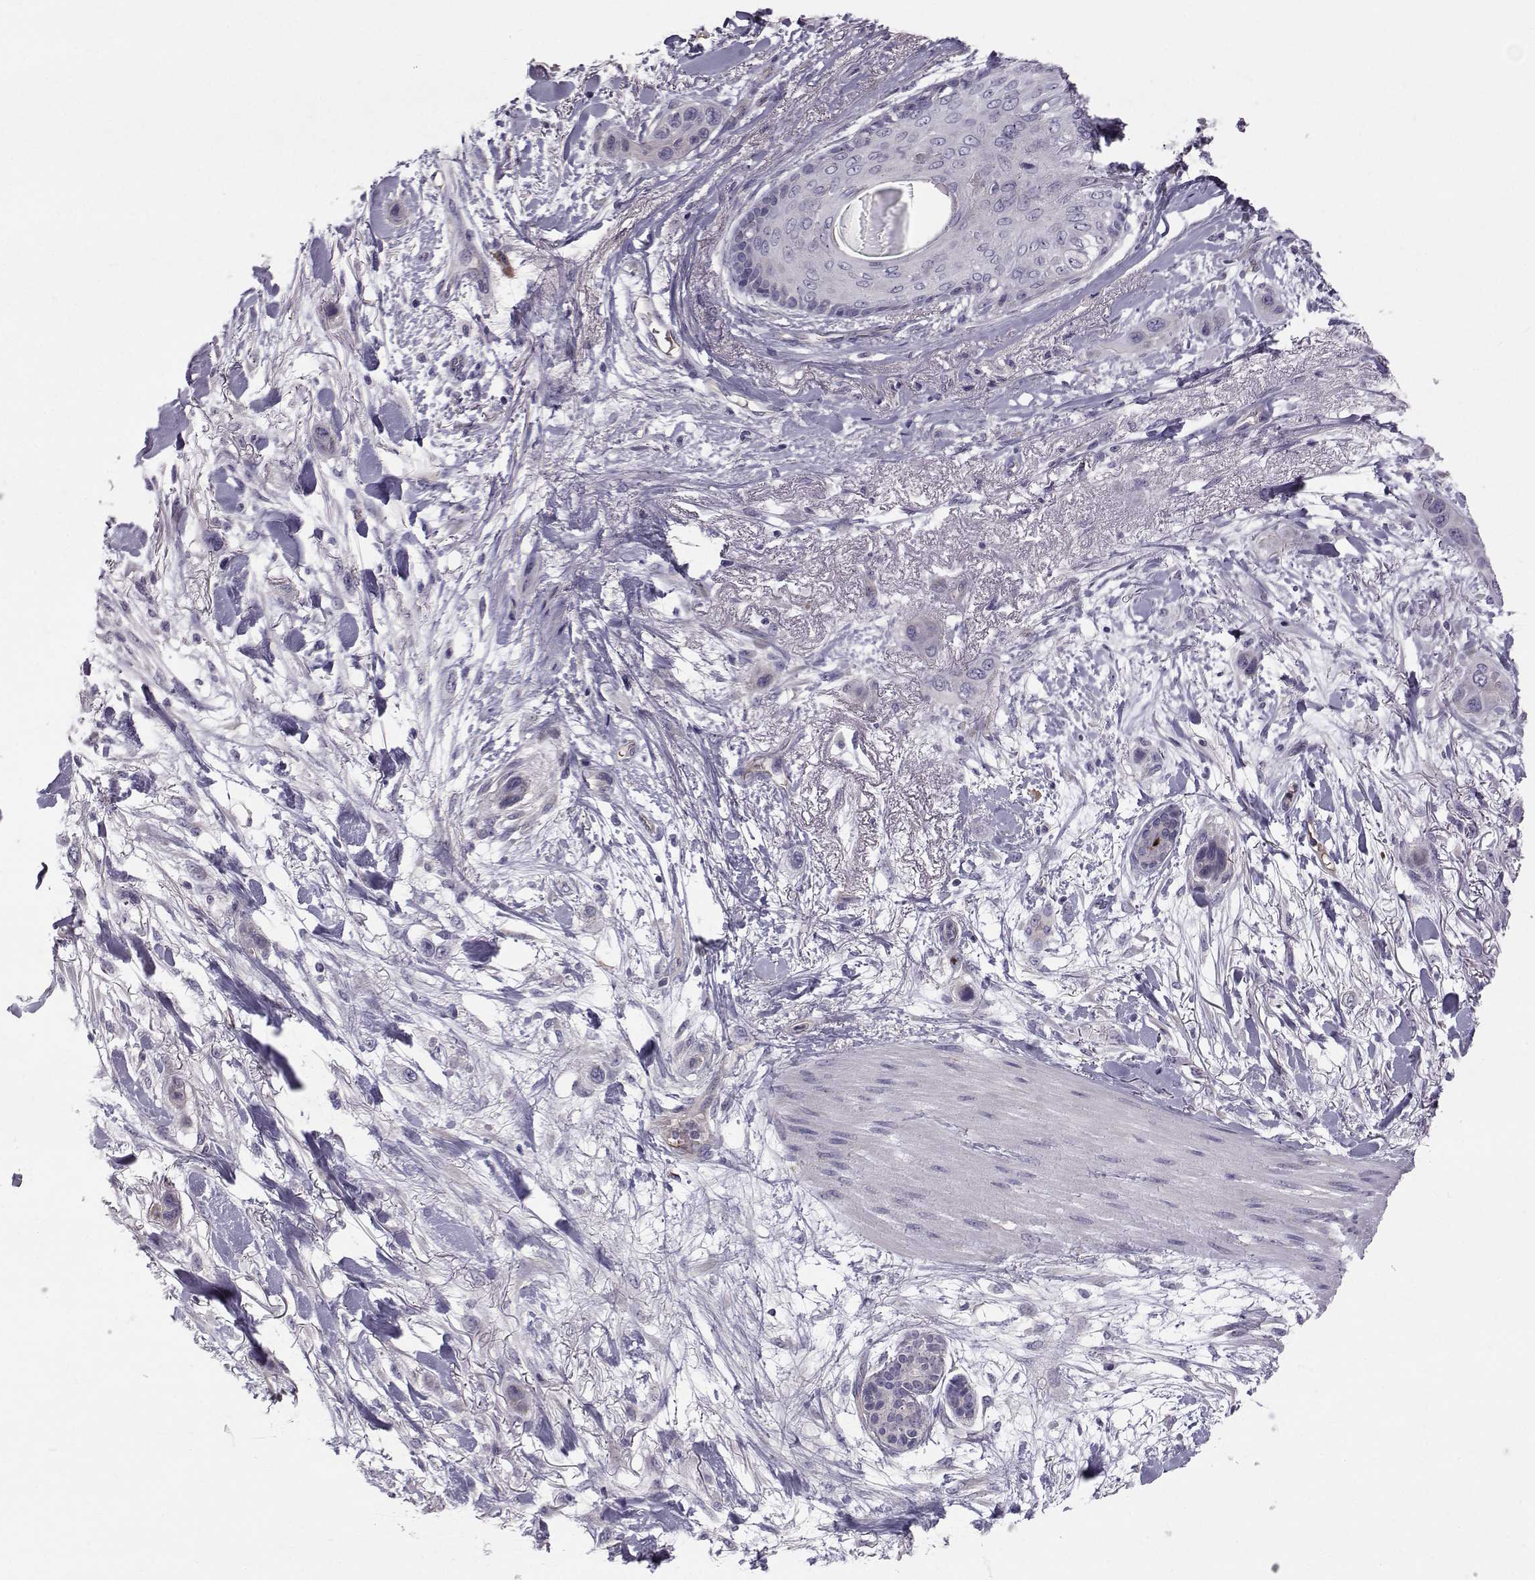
{"staining": {"intensity": "negative", "quantity": "none", "location": "none"}, "tissue": "skin cancer", "cell_type": "Tumor cells", "image_type": "cancer", "snomed": [{"axis": "morphology", "description": "Squamous cell carcinoma, NOS"}, {"axis": "topography", "description": "Skin"}], "caption": "IHC image of neoplastic tissue: skin cancer (squamous cell carcinoma) stained with DAB shows no significant protein staining in tumor cells. (DAB IHC visualized using brightfield microscopy, high magnification).", "gene": "QPCT", "patient": {"sex": "male", "age": 79}}